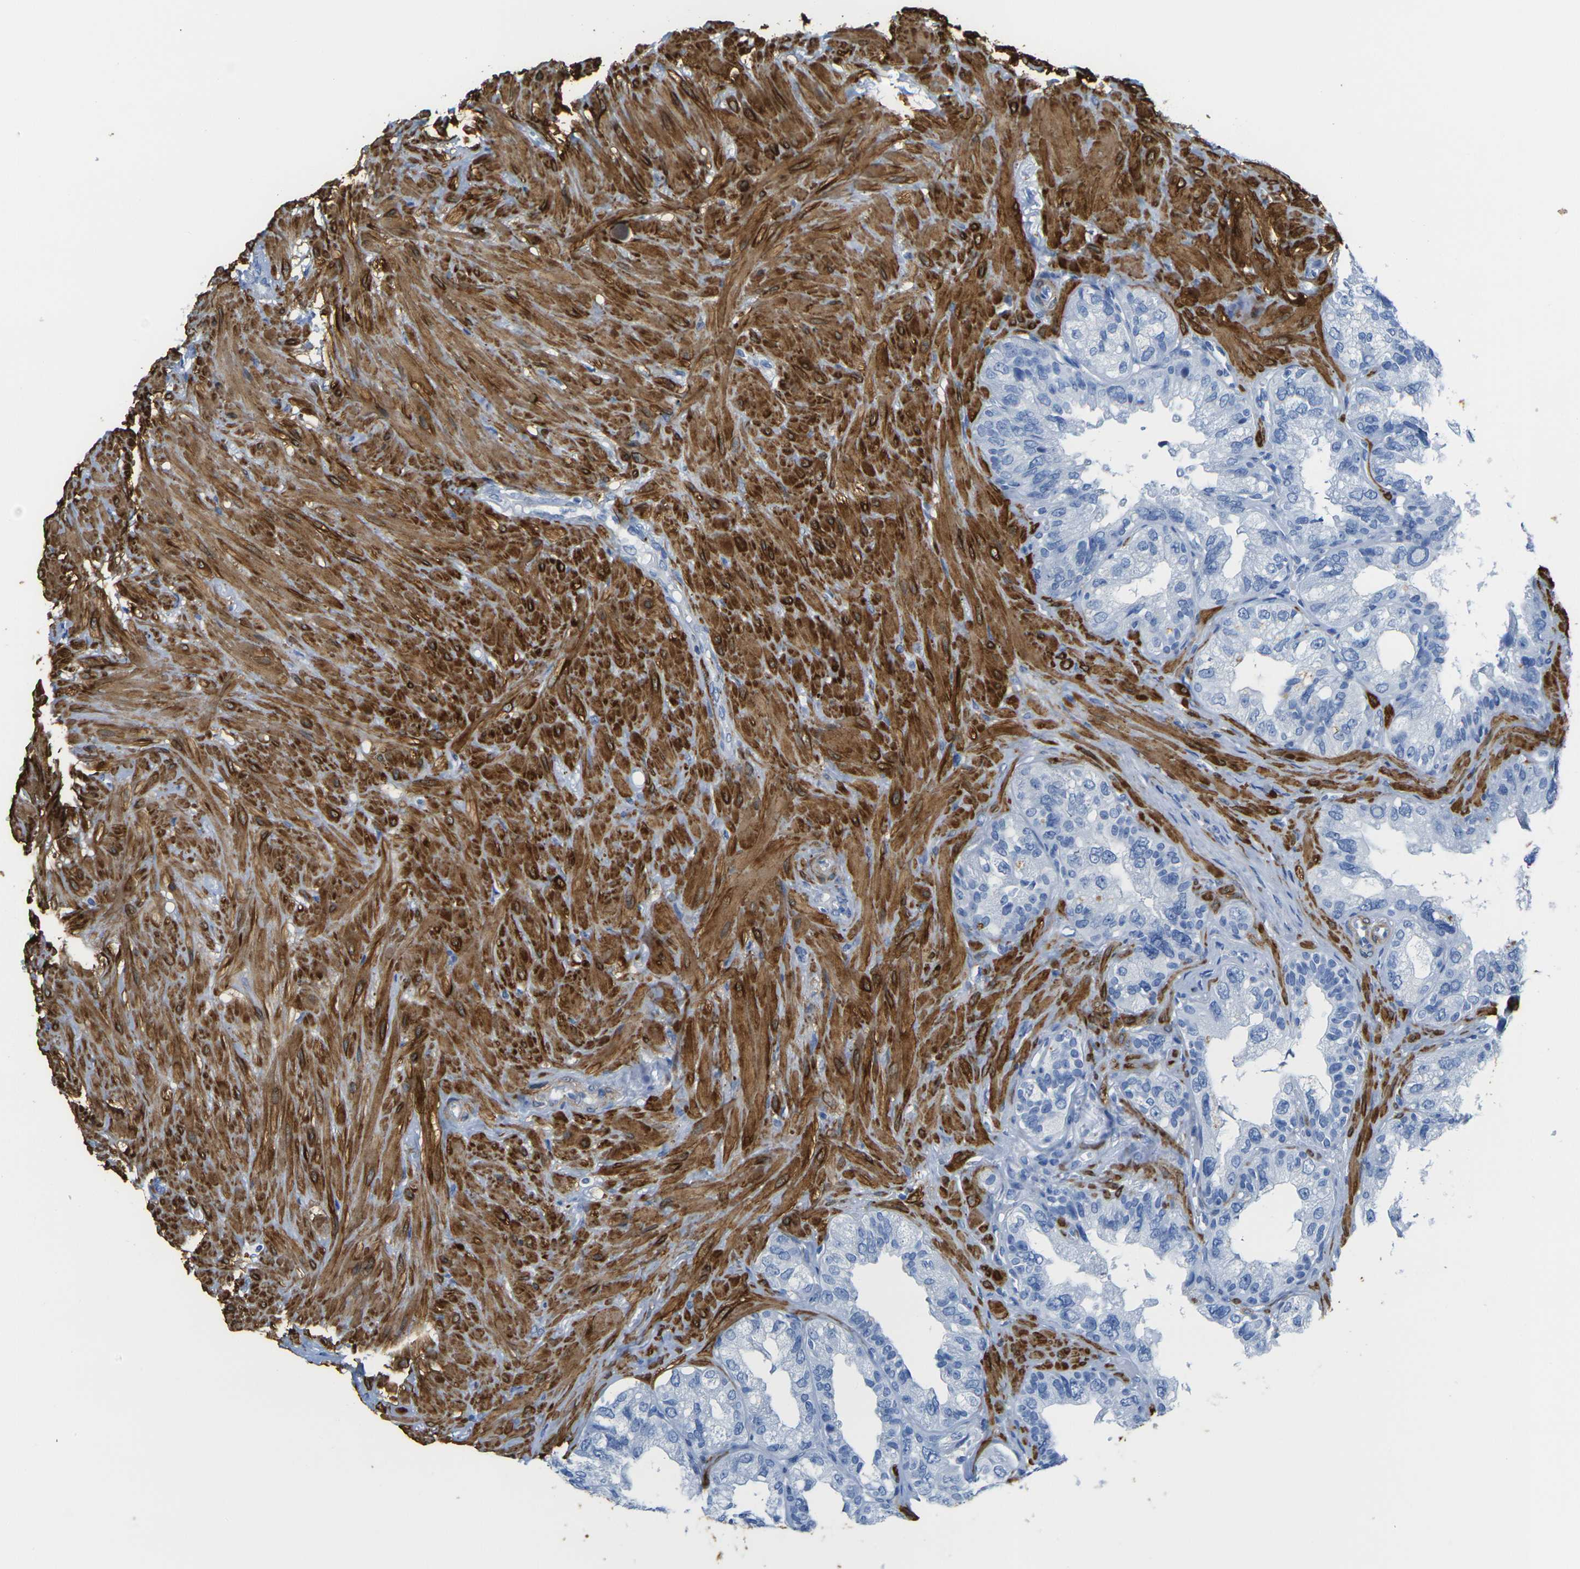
{"staining": {"intensity": "negative", "quantity": "none", "location": "none"}, "tissue": "seminal vesicle", "cell_type": "Glandular cells", "image_type": "normal", "snomed": [{"axis": "morphology", "description": "Normal tissue, NOS"}, {"axis": "topography", "description": "Seminal veicle"}], "caption": "Image shows no protein positivity in glandular cells of unremarkable seminal vesicle. The staining was performed using DAB to visualize the protein expression in brown, while the nuclei were stained in blue with hematoxylin (Magnification: 20x).", "gene": "CNN1", "patient": {"sex": "male", "age": 68}}